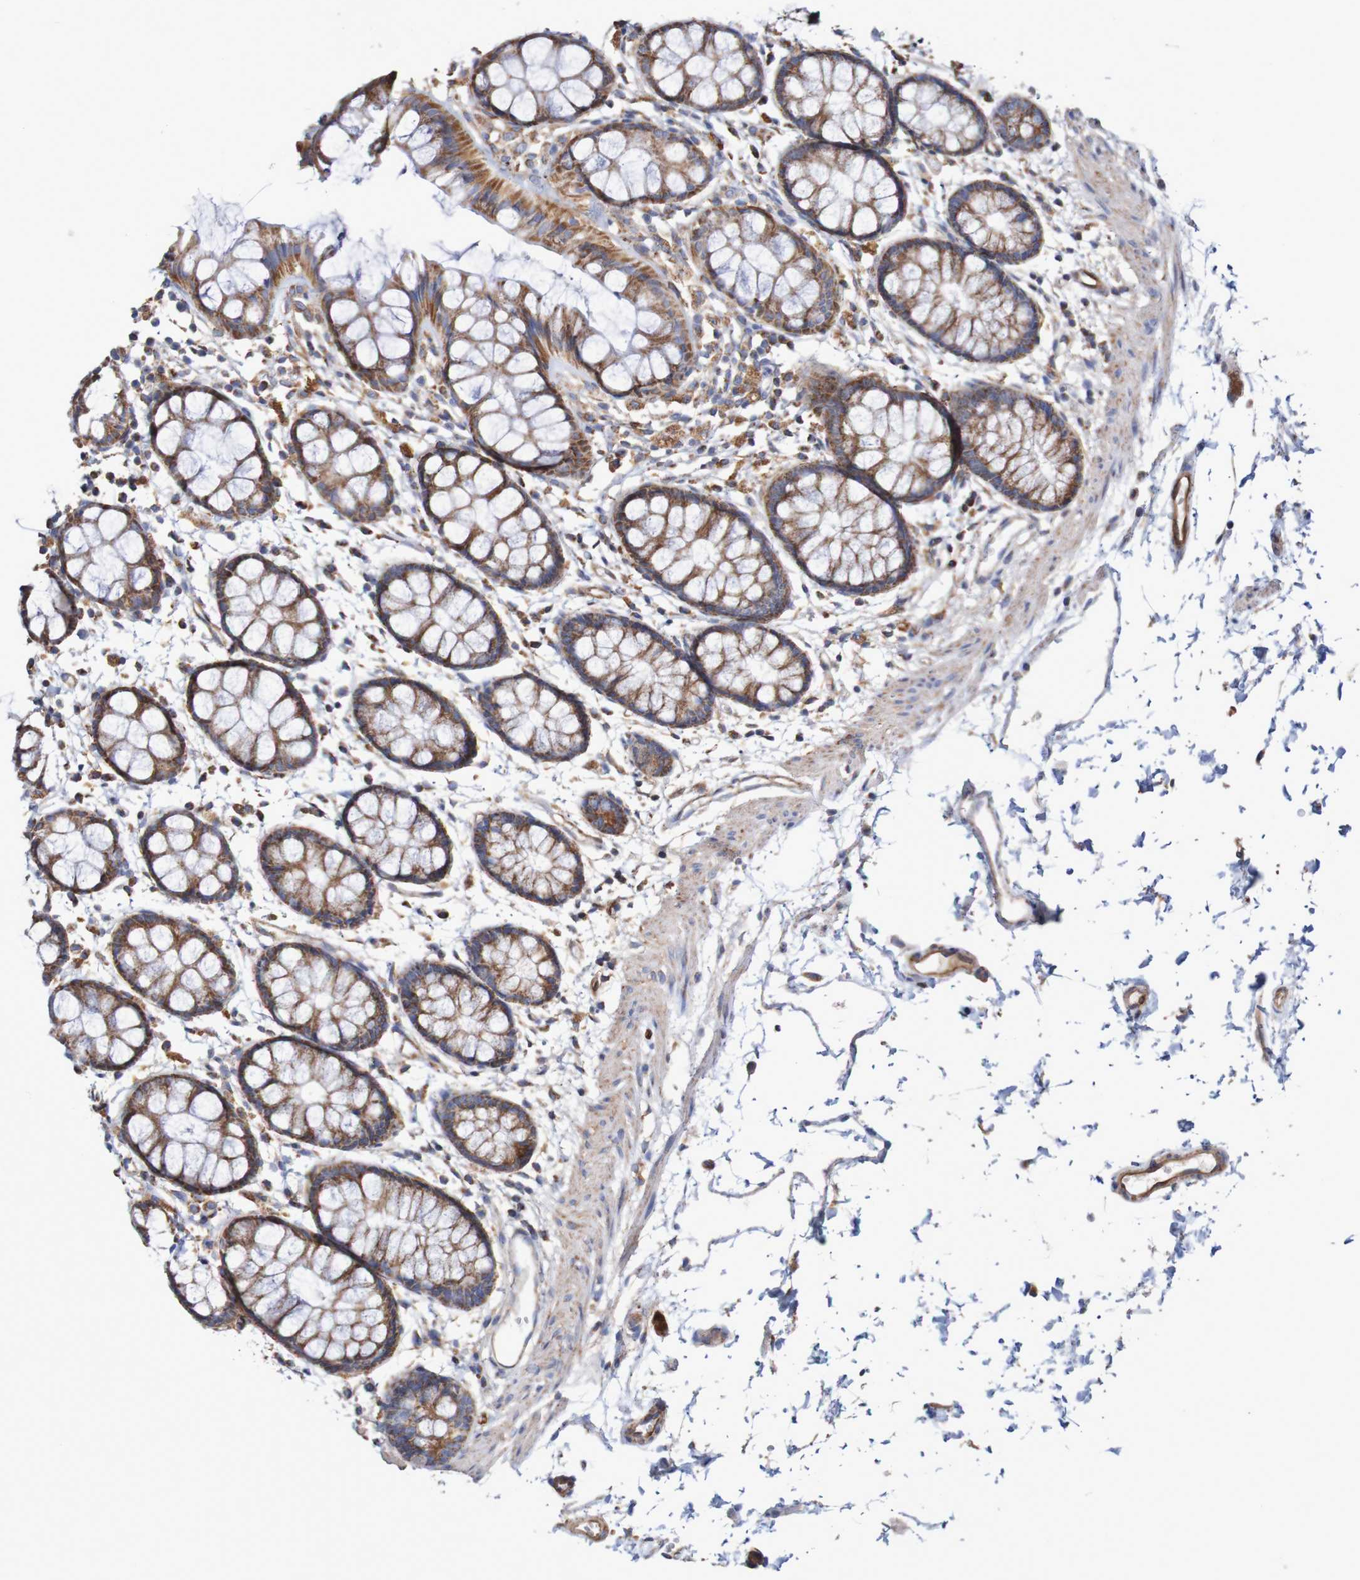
{"staining": {"intensity": "strong", "quantity": ">75%", "location": "cytoplasmic/membranous"}, "tissue": "rectum", "cell_type": "Glandular cells", "image_type": "normal", "snomed": [{"axis": "morphology", "description": "Normal tissue, NOS"}, {"axis": "topography", "description": "Rectum"}], "caption": "Immunohistochemistry (IHC) photomicrograph of normal rectum stained for a protein (brown), which demonstrates high levels of strong cytoplasmic/membranous positivity in about >75% of glandular cells.", "gene": "MMEL1", "patient": {"sex": "female", "age": 66}}